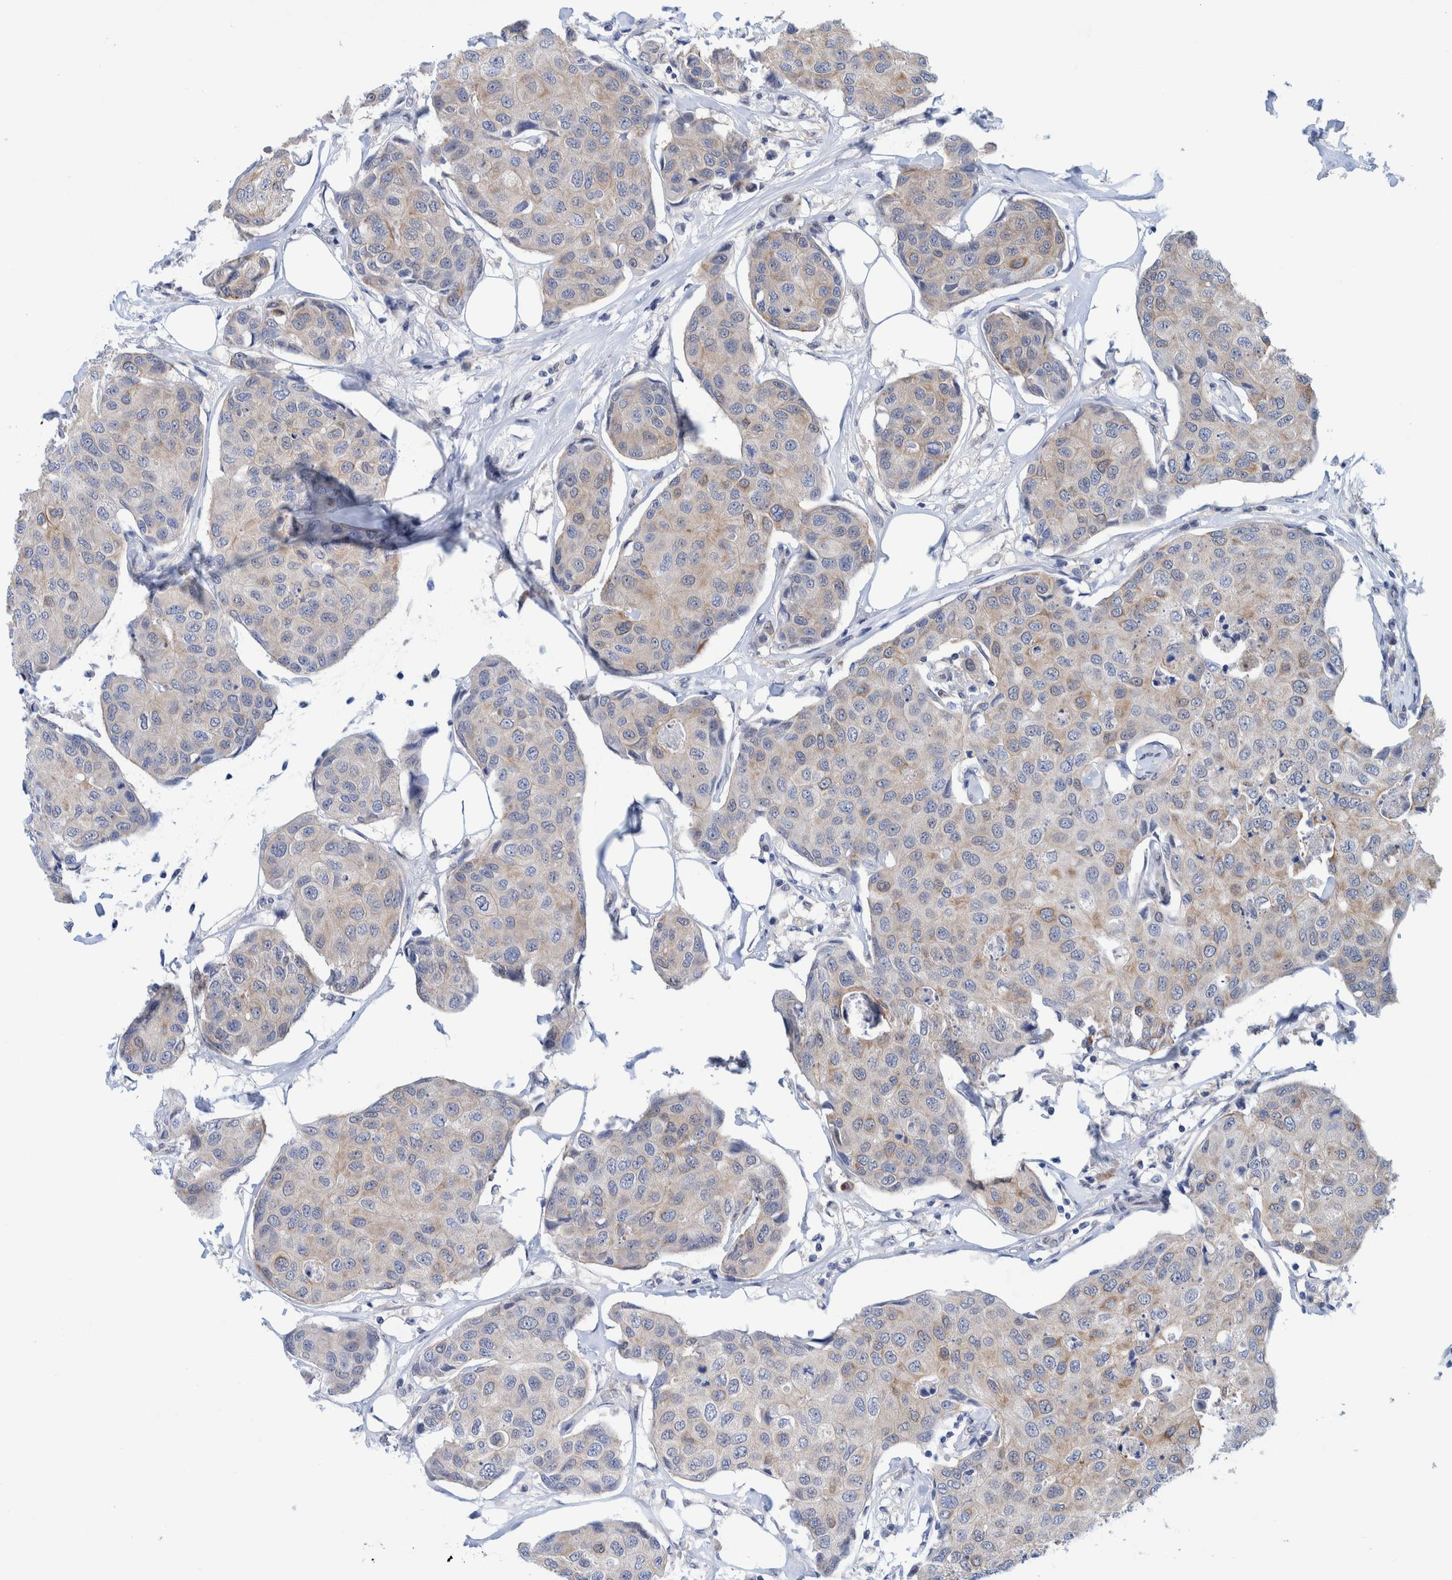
{"staining": {"intensity": "weak", "quantity": "<25%", "location": "cytoplasmic/membranous"}, "tissue": "breast cancer", "cell_type": "Tumor cells", "image_type": "cancer", "snomed": [{"axis": "morphology", "description": "Duct carcinoma"}, {"axis": "topography", "description": "Breast"}], "caption": "Micrograph shows no significant protein staining in tumor cells of breast cancer.", "gene": "PFAS", "patient": {"sex": "female", "age": 80}}